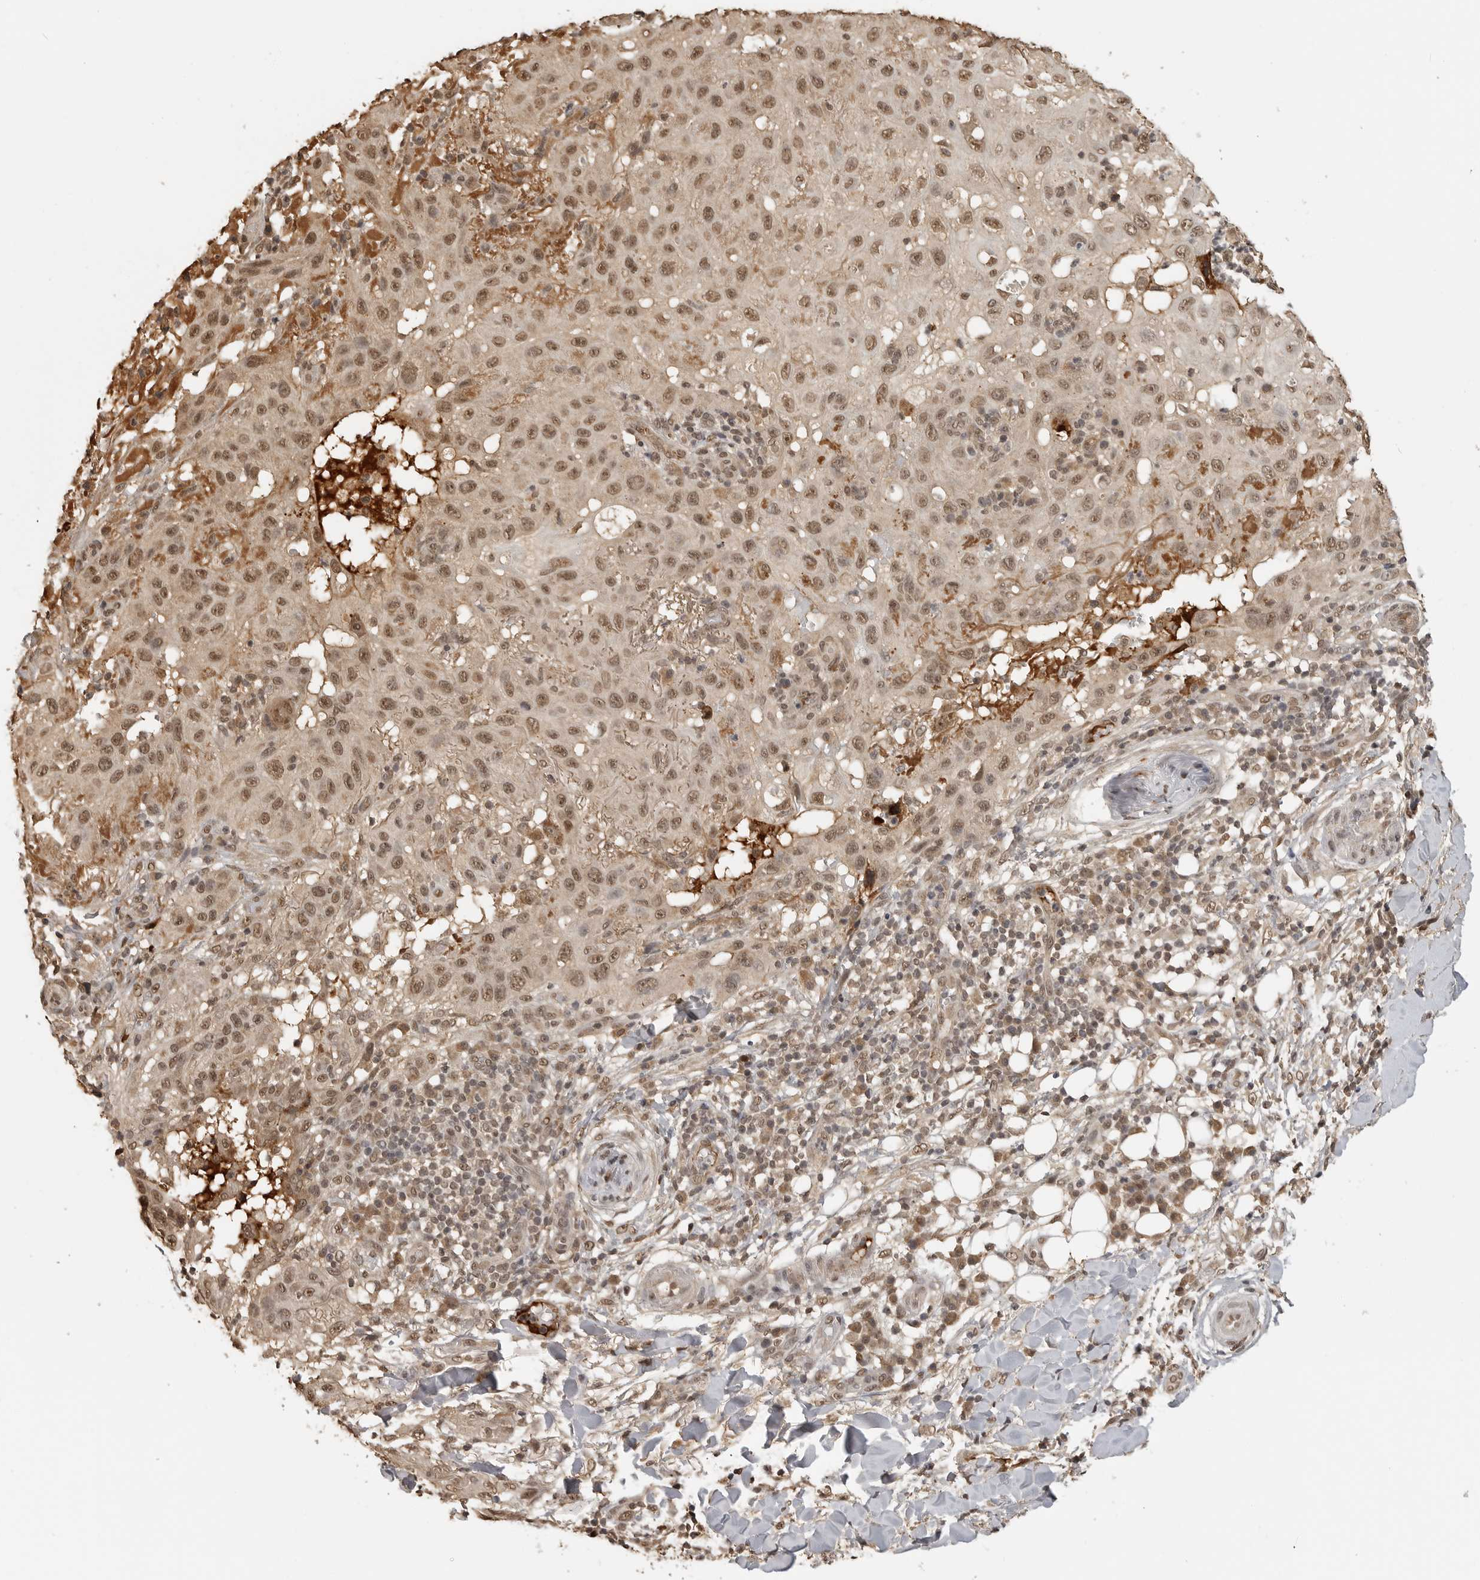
{"staining": {"intensity": "moderate", "quantity": ">75%", "location": "nuclear"}, "tissue": "skin cancer", "cell_type": "Tumor cells", "image_type": "cancer", "snomed": [{"axis": "morphology", "description": "Normal tissue, NOS"}, {"axis": "morphology", "description": "Squamous cell carcinoma, NOS"}, {"axis": "topography", "description": "Skin"}], "caption": "The photomicrograph demonstrates staining of squamous cell carcinoma (skin), revealing moderate nuclear protein staining (brown color) within tumor cells.", "gene": "CLOCK", "patient": {"sex": "female", "age": 96}}